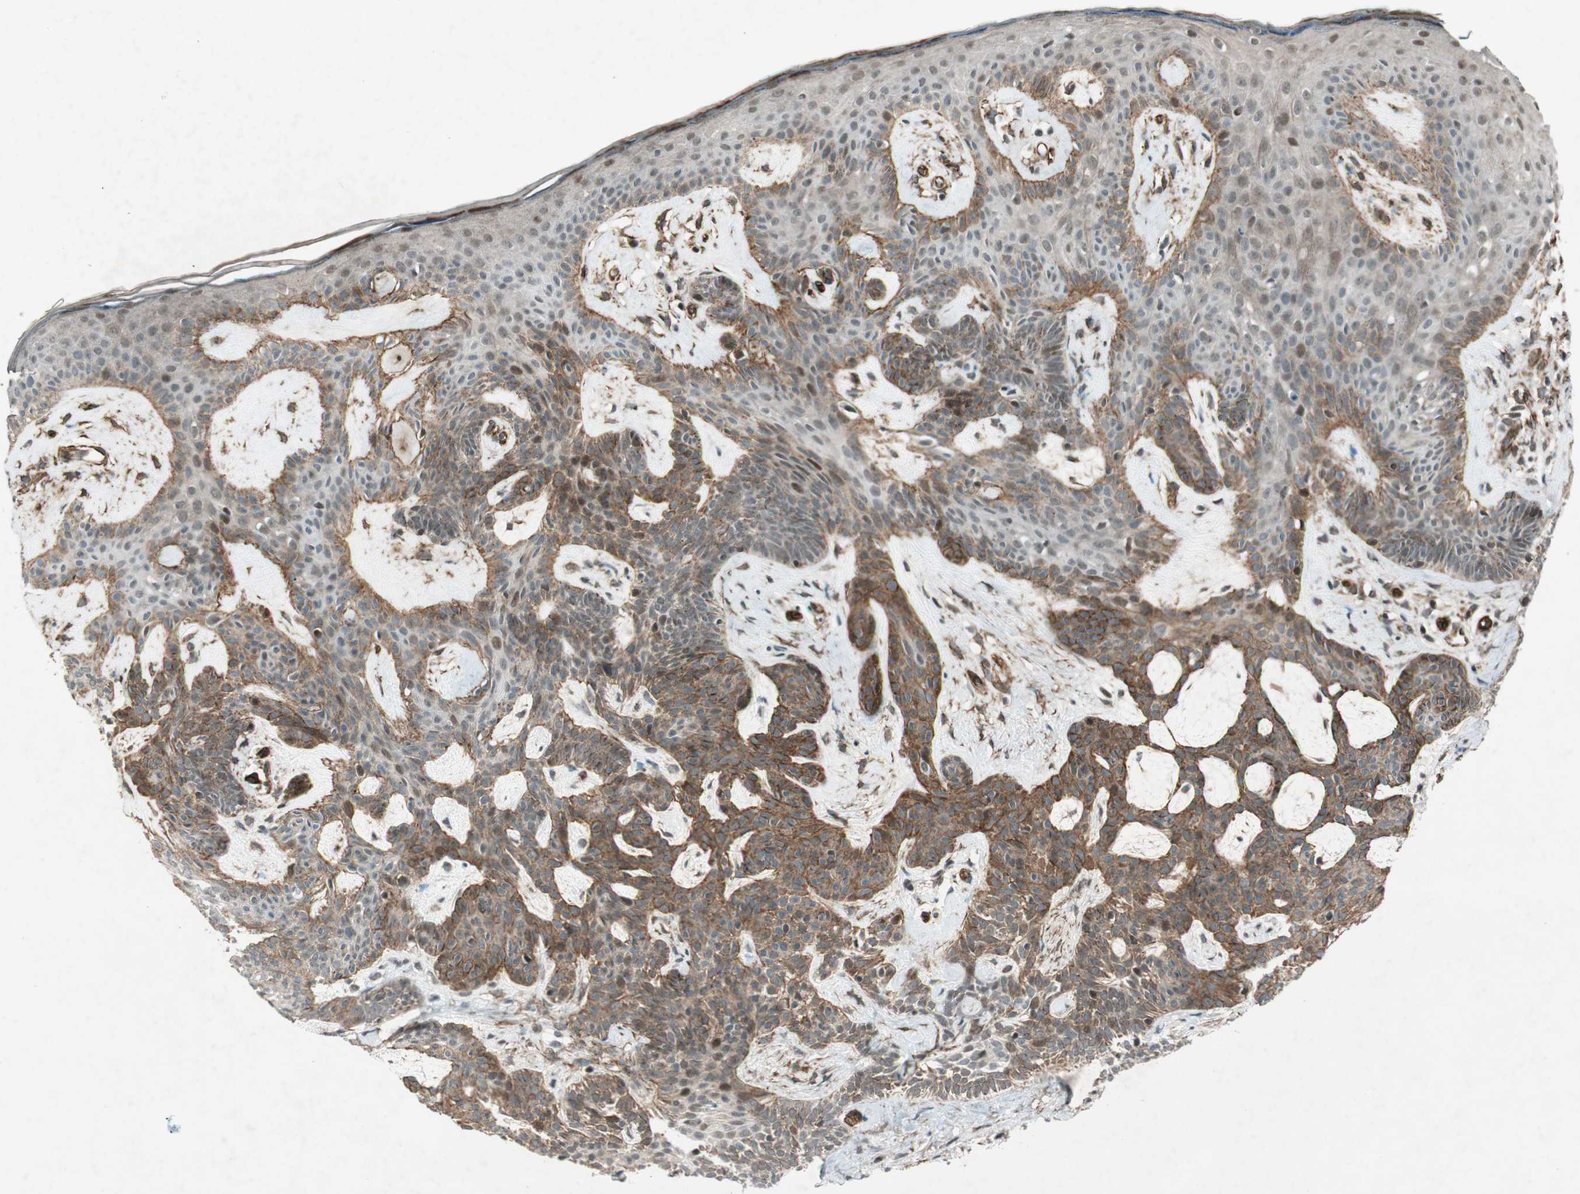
{"staining": {"intensity": "moderate", "quantity": ">75%", "location": "cytoplasmic/membranous"}, "tissue": "skin cancer", "cell_type": "Tumor cells", "image_type": "cancer", "snomed": [{"axis": "morphology", "description": "Developmental malformation"}, {"axis": "morphology", "description": "Basal cell carcinoma"}, {"axis": "topography", "description": "Skin"}], "caption": "Human skin cancer (basal cell carcinoma) stained with a protein marker exhibits moderate staining in tumor cells.", "gene": "CDK19", "patient": {"sex": "female", "age": 62}}